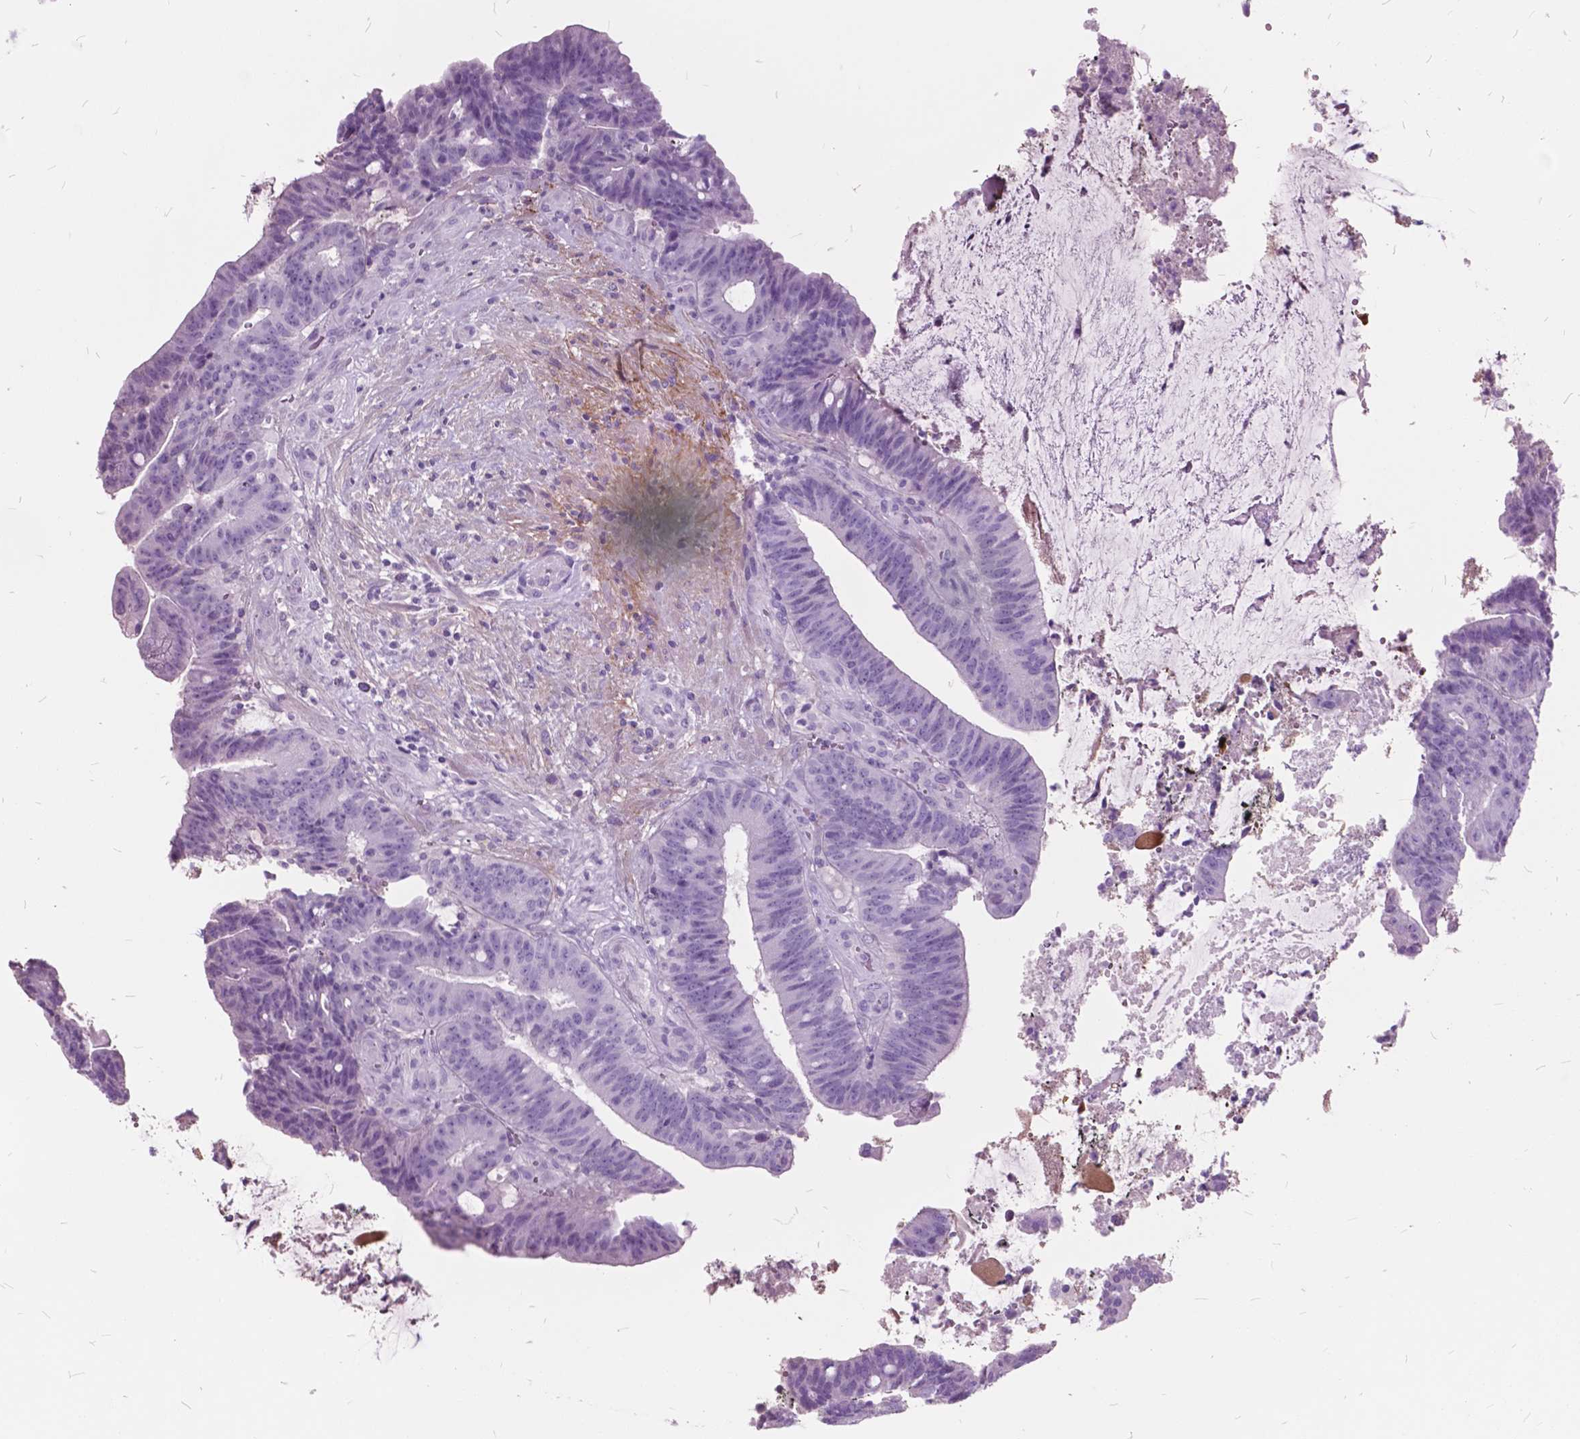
{"staining": {"intensity": "negative", "quantity": "none", "location": "none"}, "tissue": "colorectal cancer", "cell_type": "Tumor cells", "image_type": "cancer", "snomed": [{"axis": "morphology", "description": "Adenocarcinoma, NOS"}, {"axis": "topography", "description": "Colon"}], "caption": "DAB immunohistochemical staining of colorectal cancer (adenocarcinoma) exhibits no significant expression in tumor cells. (DAB (3,3'-diaminobenzidine) immunohistochemistry (IHC) with hematoxylin counter stain).", "gene": "GDF9", "patient": {"sex": "female", "age": 43}}